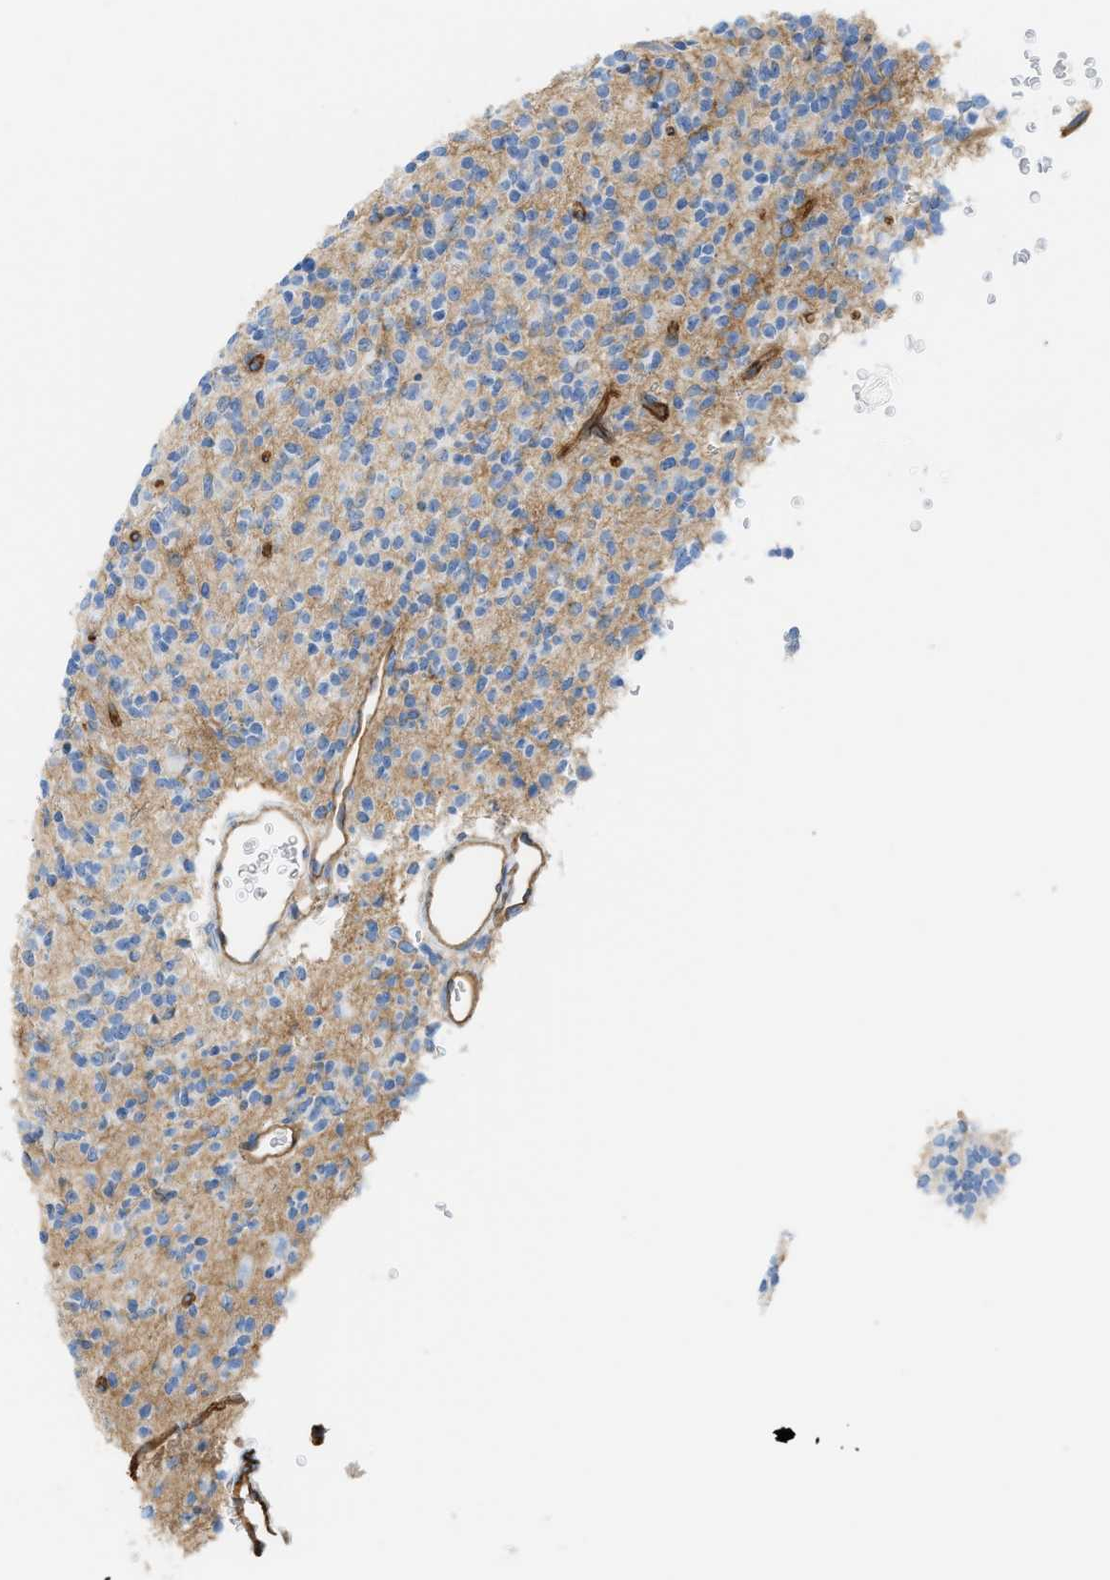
{"staining": {"intensity": "negative", "quantity": "none", "location": "none"}, "tissue": "glioma", "cell_type": "Tumor cells", "image_type": "cancer", "snomed": [{"axis": "morphology", "description": "Glioma, malignant, High grade"}, {"axis": "topography", "description": "Brain"}], "caption": "Malignant glioma (high-grade) was stained to show a protein in brown. There is no significant staining in tumor cells. The staining was performed using DAB to visualize the protein expression in brown, while the nuclei were stained in blue with hematoxylin (Magnification: 20x).", "gene": "SLC3A2", "patient": {"sex": "male", "age": 34}}